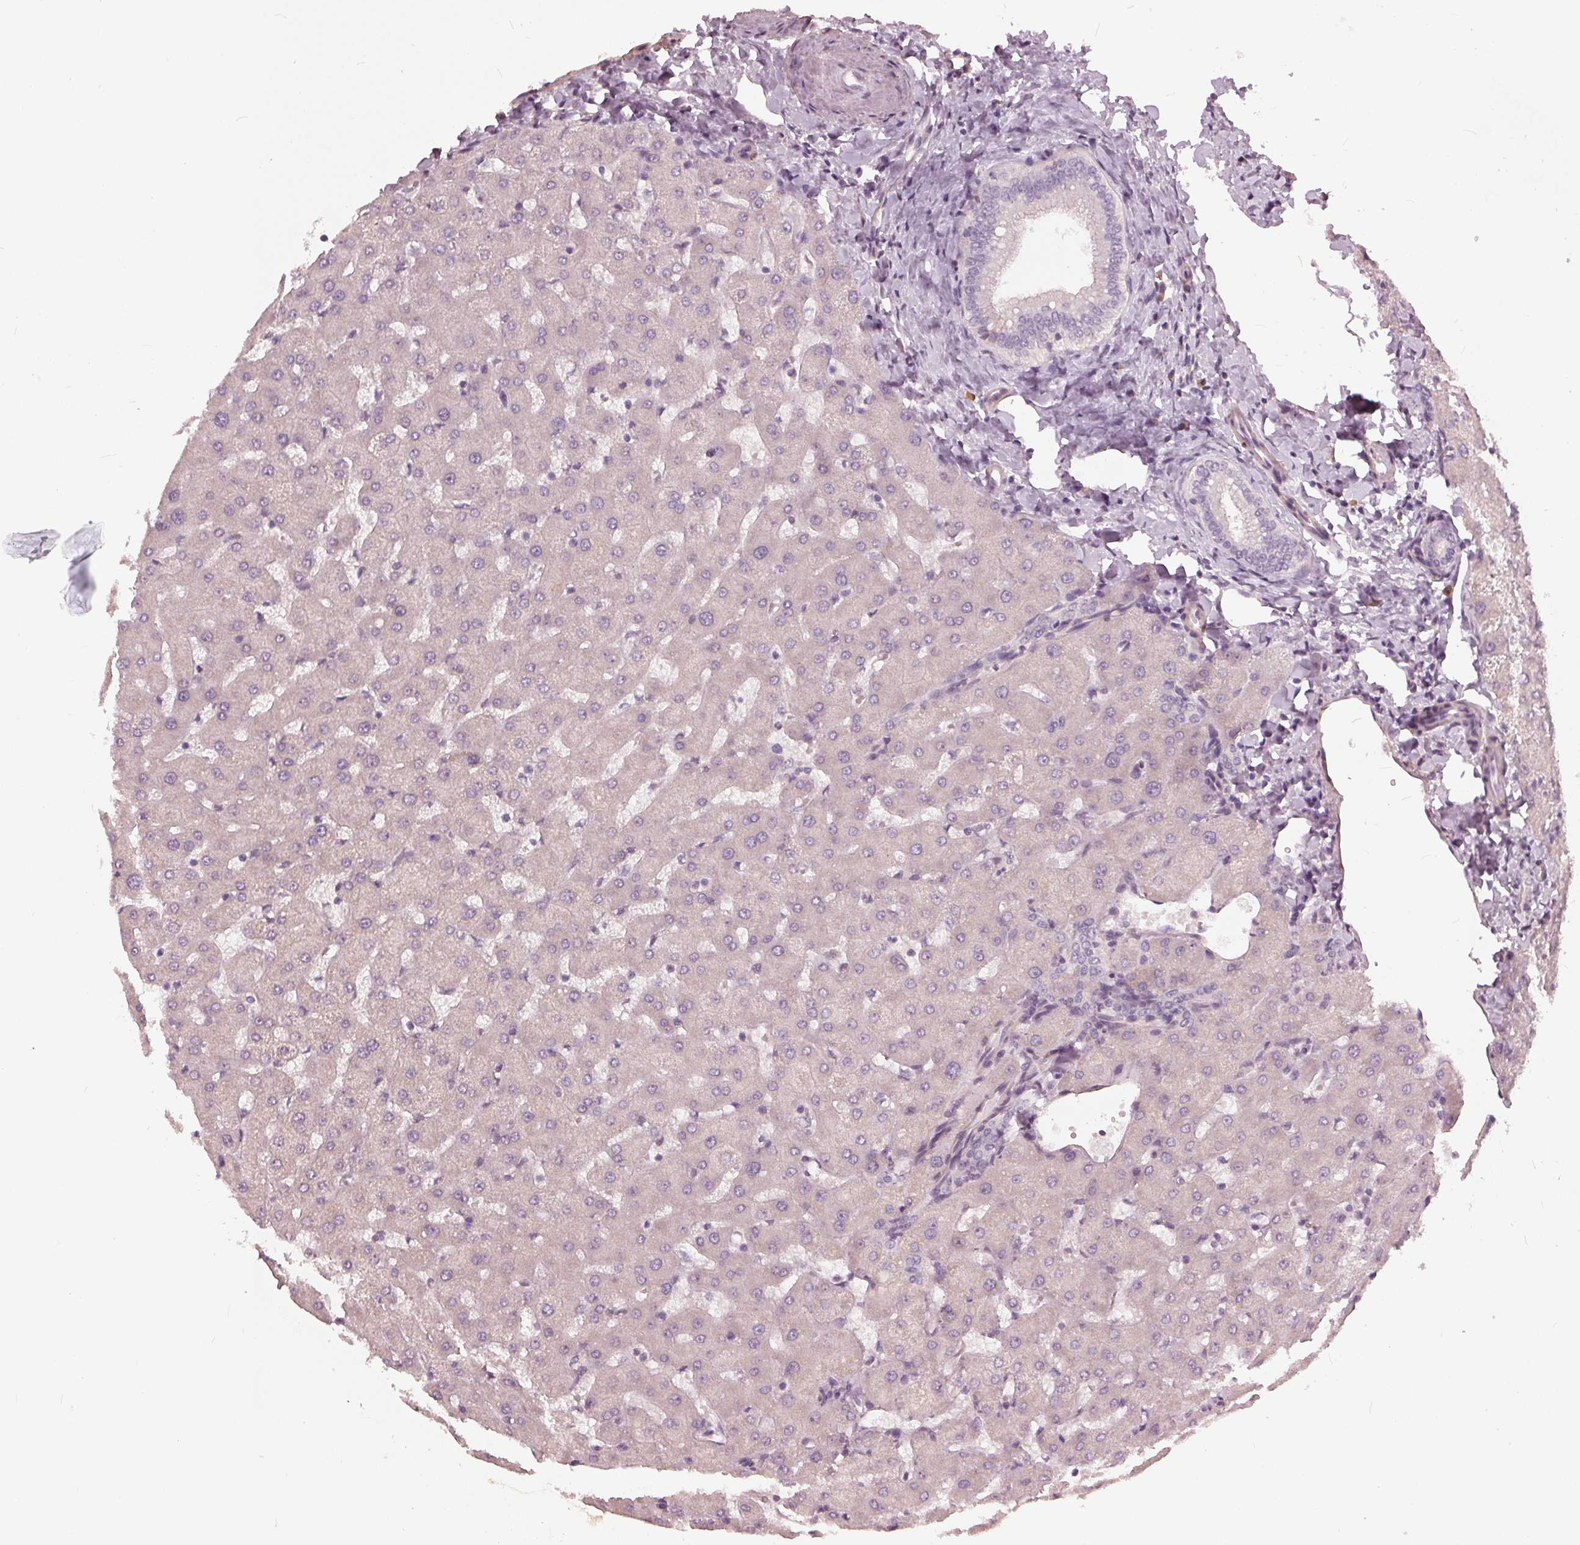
{"staining": {"intensity": "negative", "quantity": "none", "location": "none"}, "tissue": "liver", "cell_type": "Cholangiocytes", "image_type": "normal", "snomed": [{"axis": "morphology", "description": "Normal tissue, NOS"}, {"axis": "topography", "description": "Liver"}], "caption": "The immunohistochemistry (IHC) image has no significant staining in cholangiocytes of liver. (Stains: DAB (3,3'-diaminobenzidine) immunohistochemistry with hematoxylin counter stain, Microscopy: brightfield microscopy at high magnification).", "gene": "KLK13", "patient": {"sex": "female", "age": 63}}